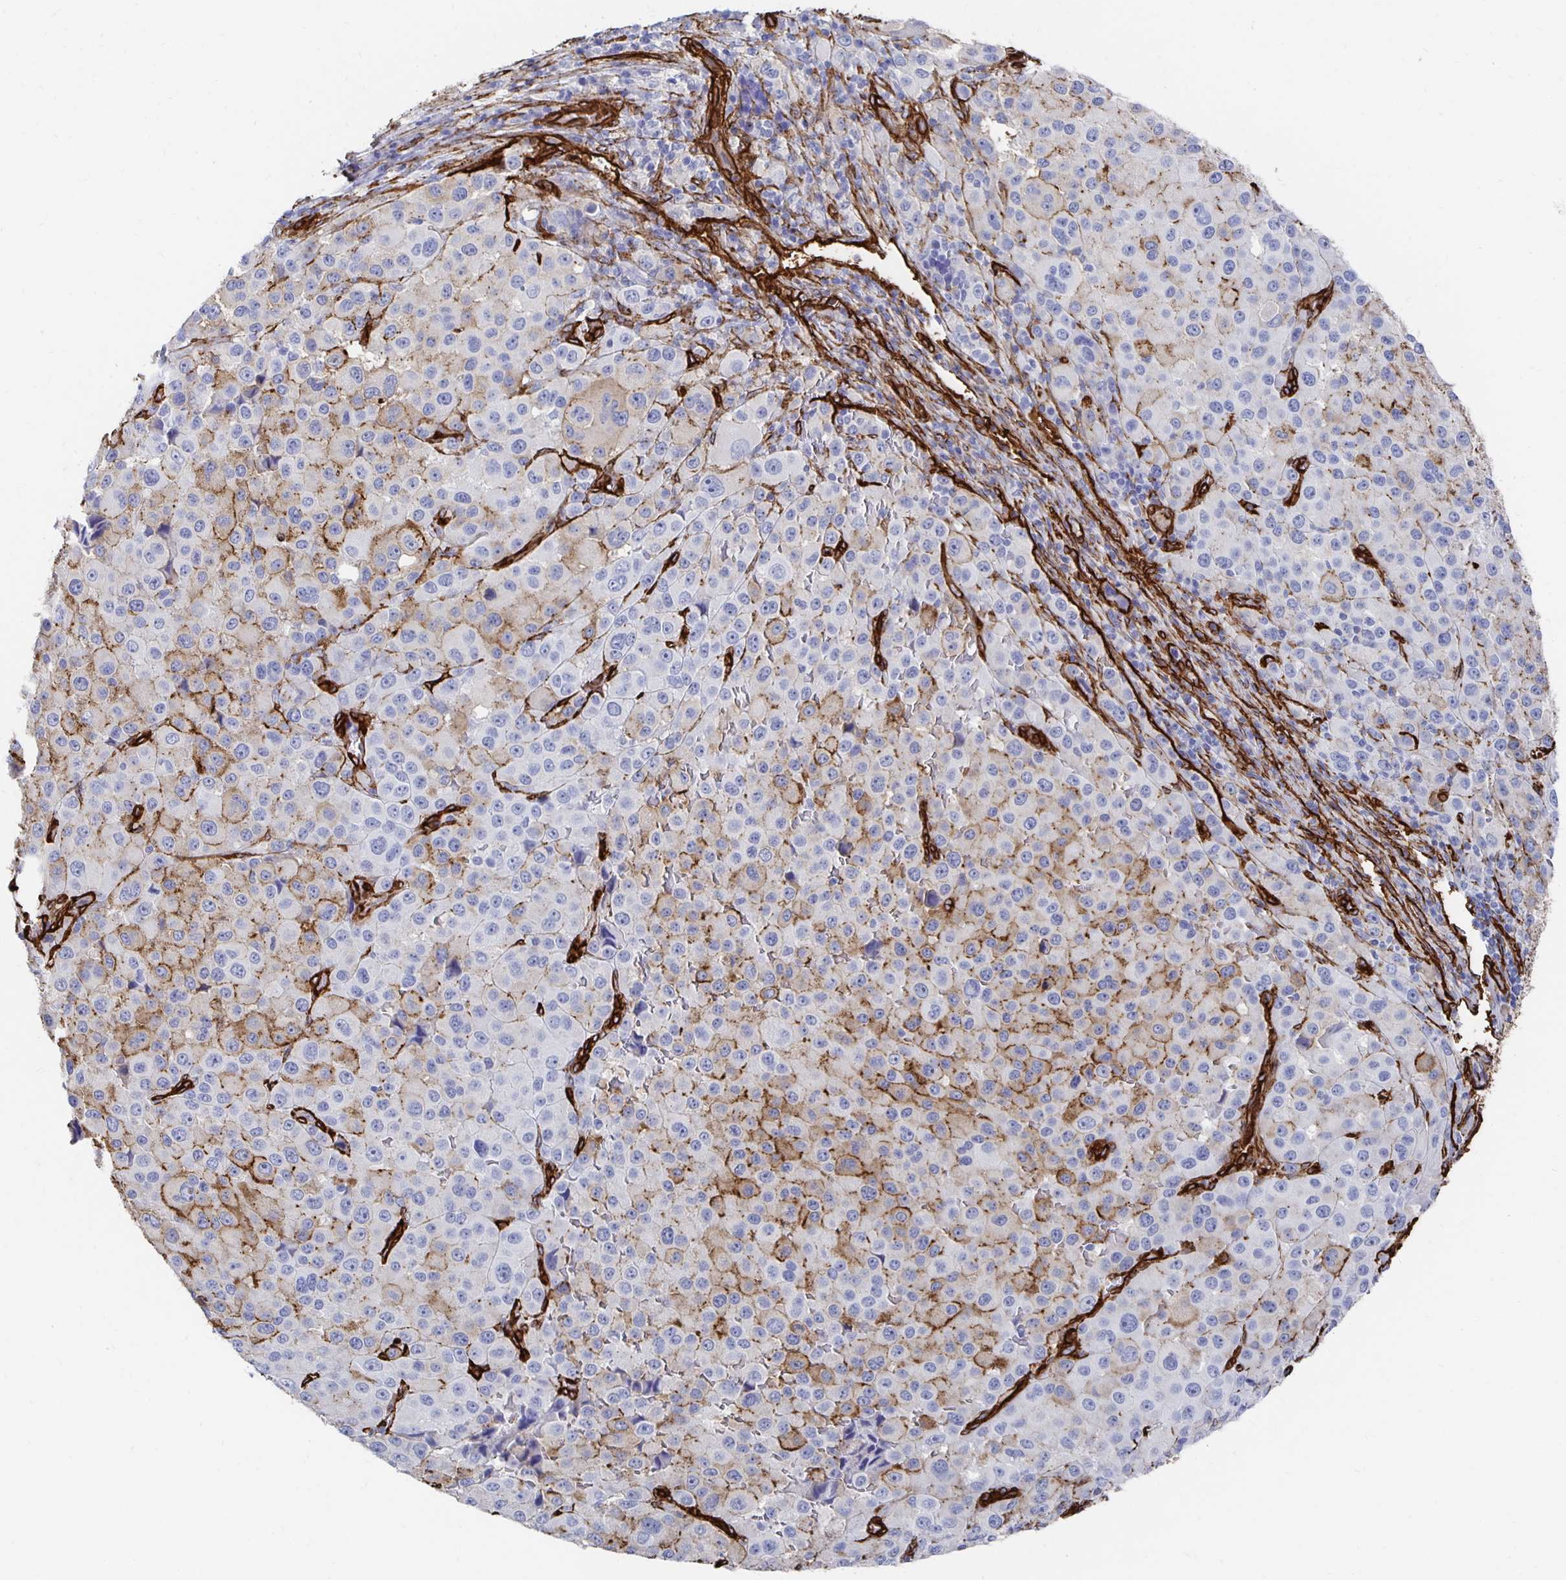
{"staining": {"intensity": "moderate", "quantity": "<25%", "location": "cytoplasmic/membranous"}, "tissue": "melanoma", "cell_type": "Tumor cells", "image_type": "cancer", "snomed": [{"axis": "morphology", "description": "Malignant melanoma, Metastatic site"}, {"axis": "topography", "description": "Lymph node"}], "caption": "About <25% of tumor cells in human melanoma exhibit moderate cytoplasmic/membranous protein positivity as visualized by brown immunohistochemical staining.", "gene": "VIPR2", "patient": {"sex": "female", "age": 65}}